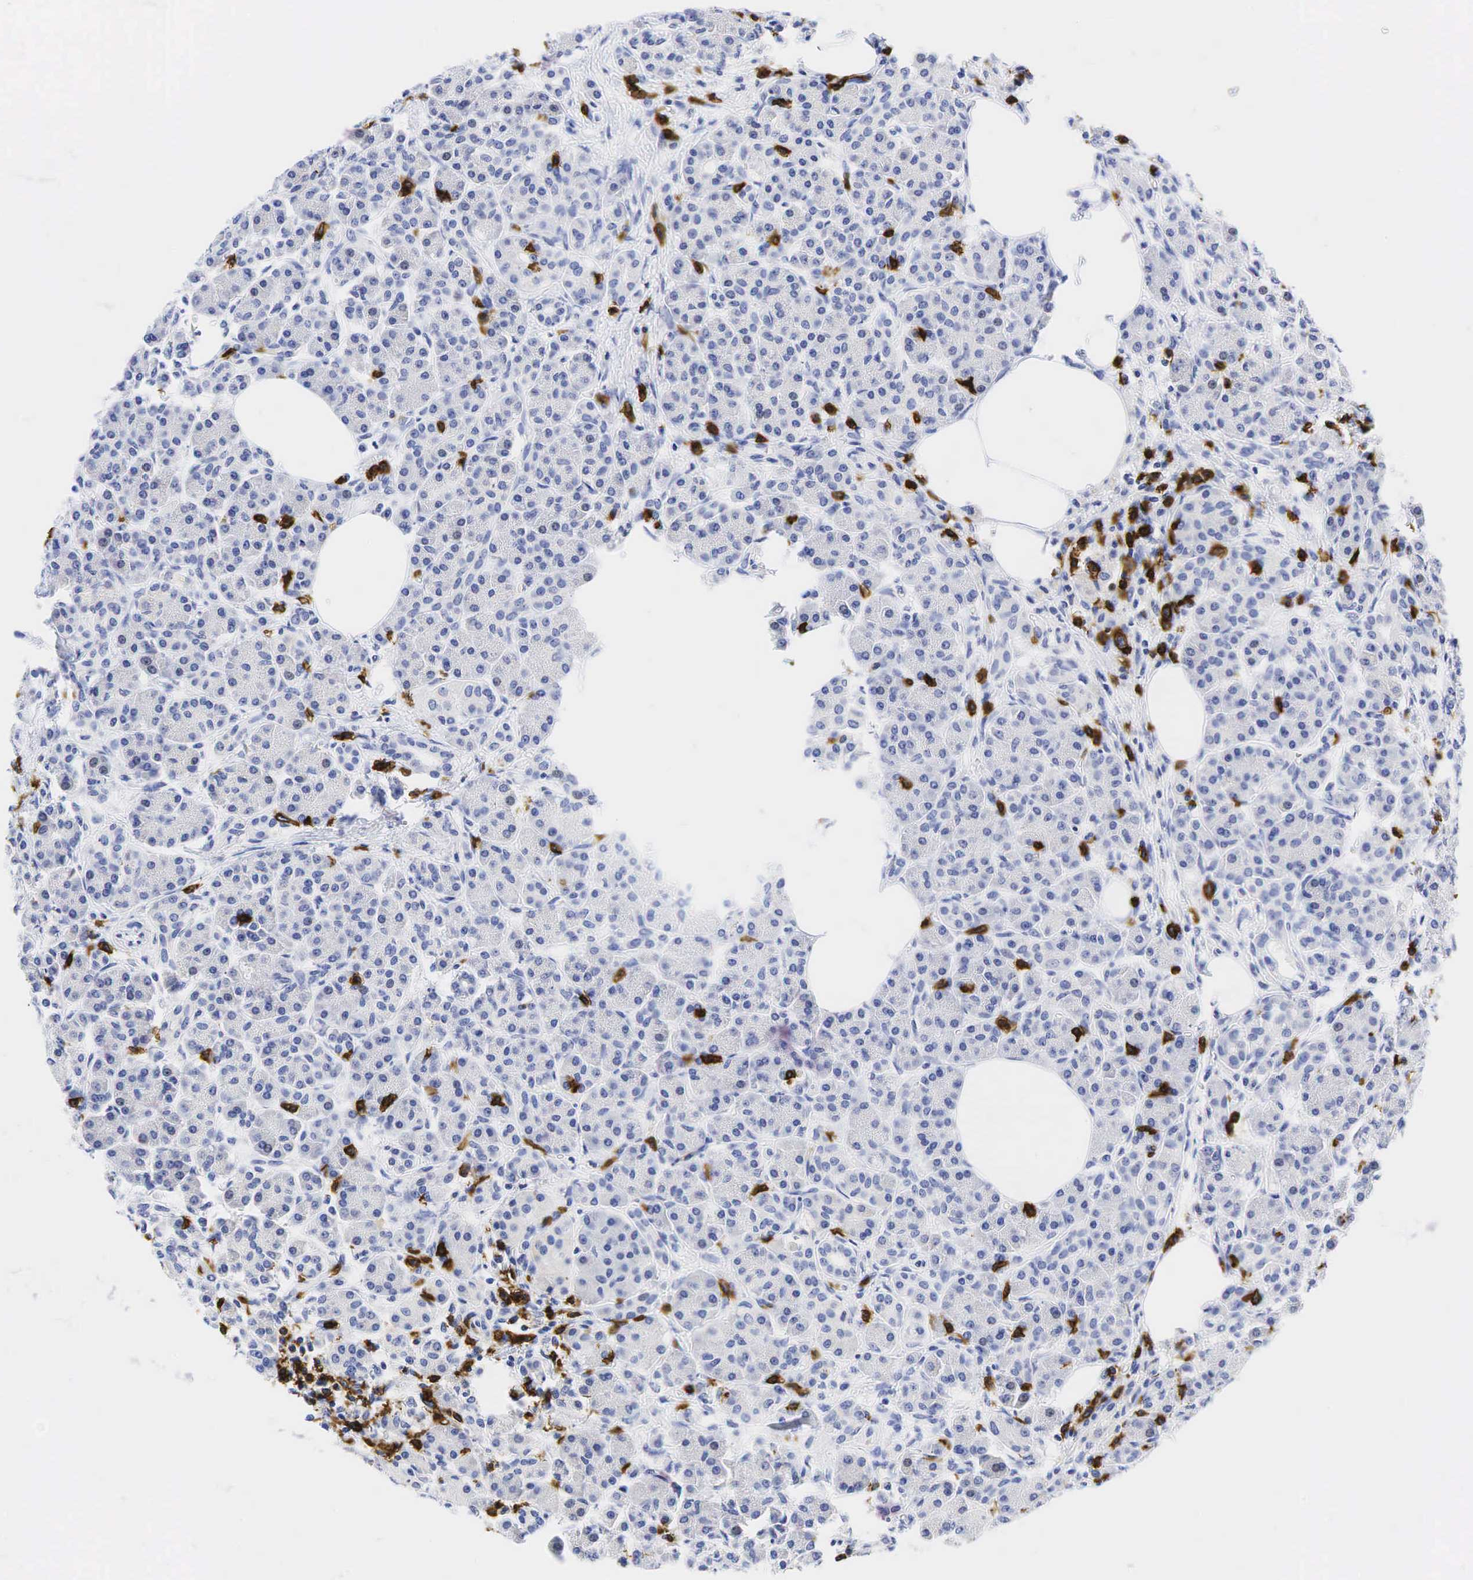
{"staining": {"intensity": "negative", "quantity": "none", "location": "none"}, "tissue": "pancreas", "cell_type": "Exocrine glandular cells", "image_type": "normal", "snomed": [{"axis": "morphology", "description": "Normal tissue, NOS"}, {"axis": "topography", "description": "Pancreas"}], "caption": "This is a photomicrograph of IHC staining of unremarkable pancreas, which shows no expression in exocrine glandular cells.", "gene": "CD8A", "patient": {"sex": "female", "age": 73}}